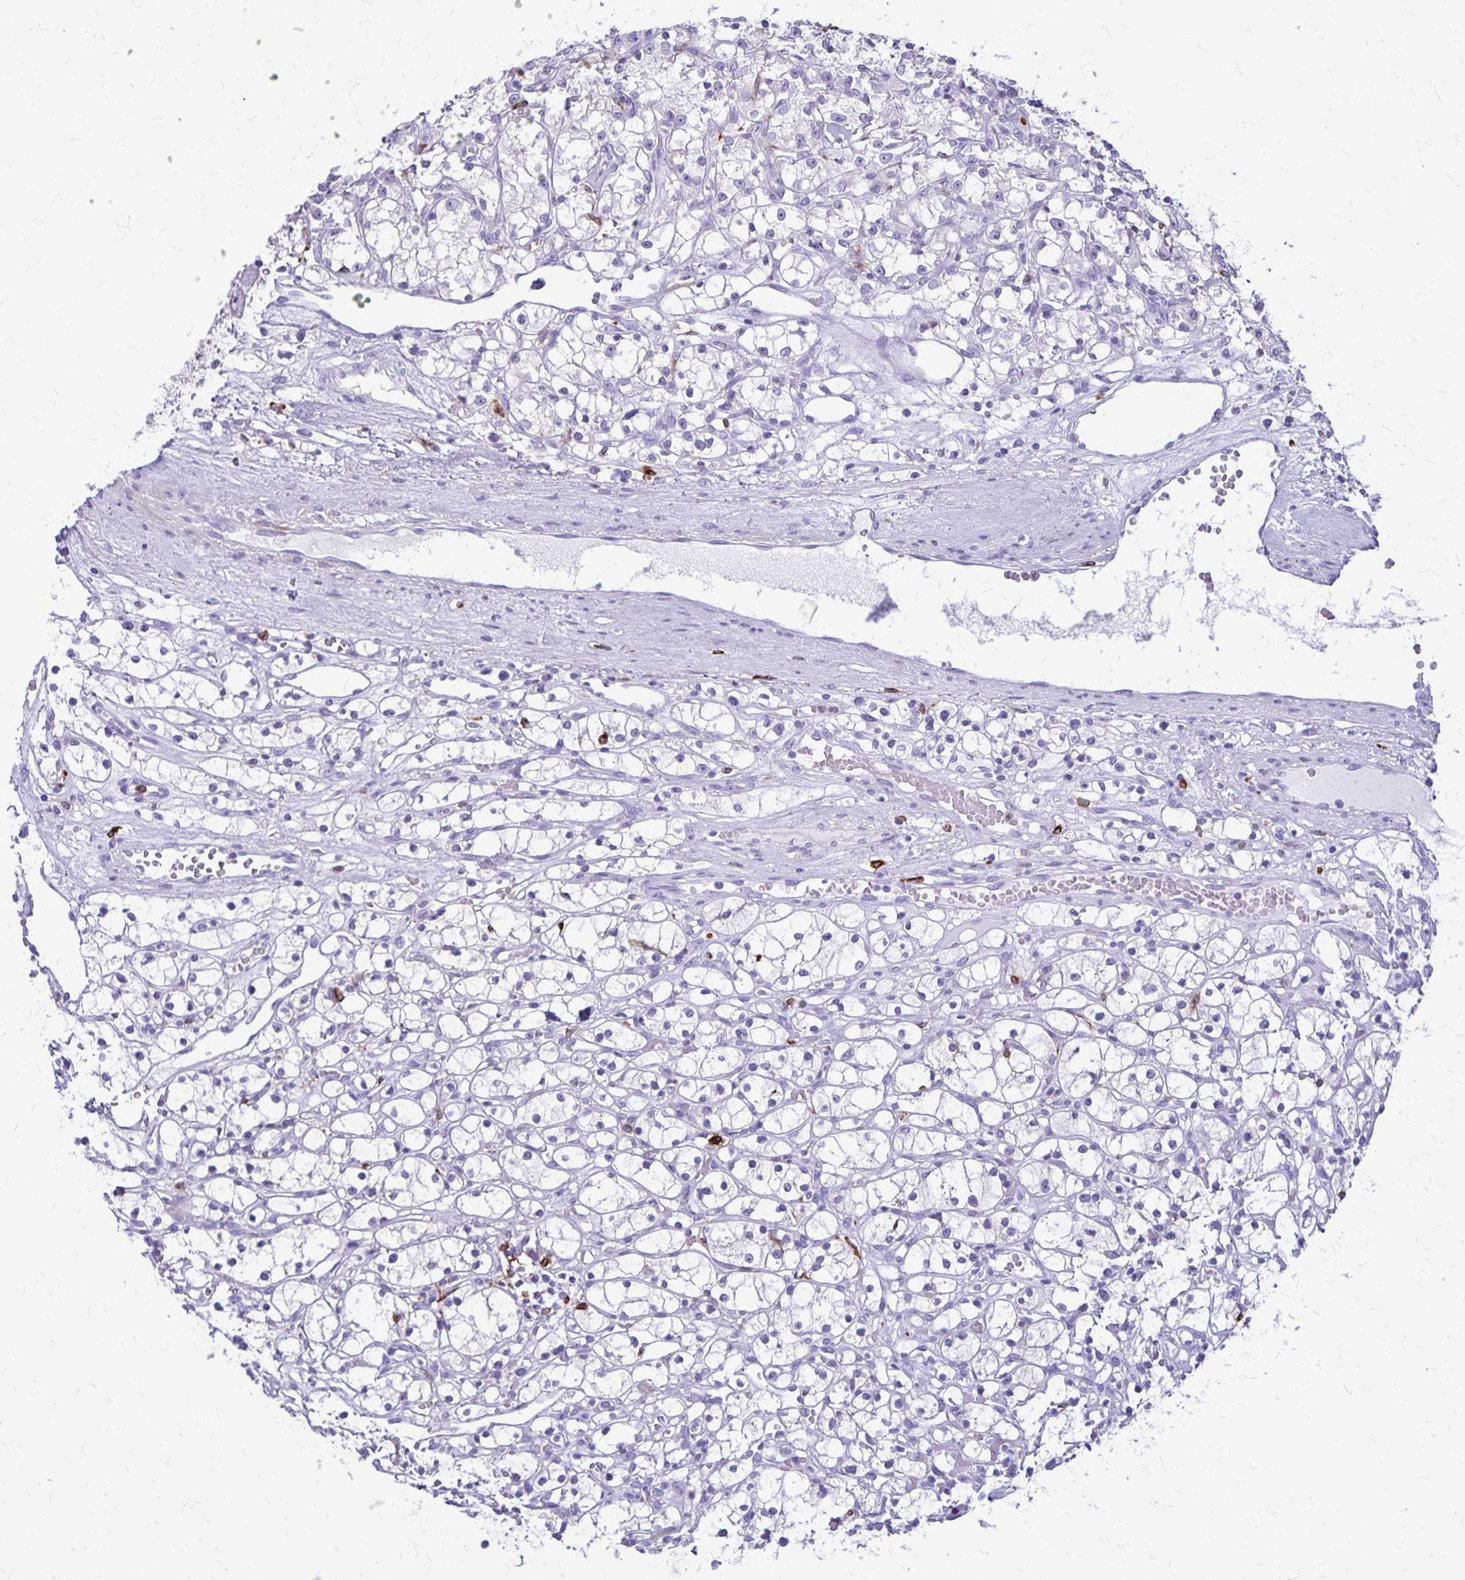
{"staining": {"intensity": "negative", "quantity": "none", "location": "none"}, "tissue": "renal cancer", "cell_type": "Tumor cells", "image_type": "cancer", "snomed": [{"axis": "morphology", "description": "Adenocarcinoma, NOS"}, {"axis": "topography", "description": "Kidney"}], "caption": "Immunohistochemistry (IHC) micrograph of human renal cancer stained for a protein (brown), which exhibits no positivity in tumor cells.", "gene": "RTN1", "patient": {"sex": "female", "age": 59}}